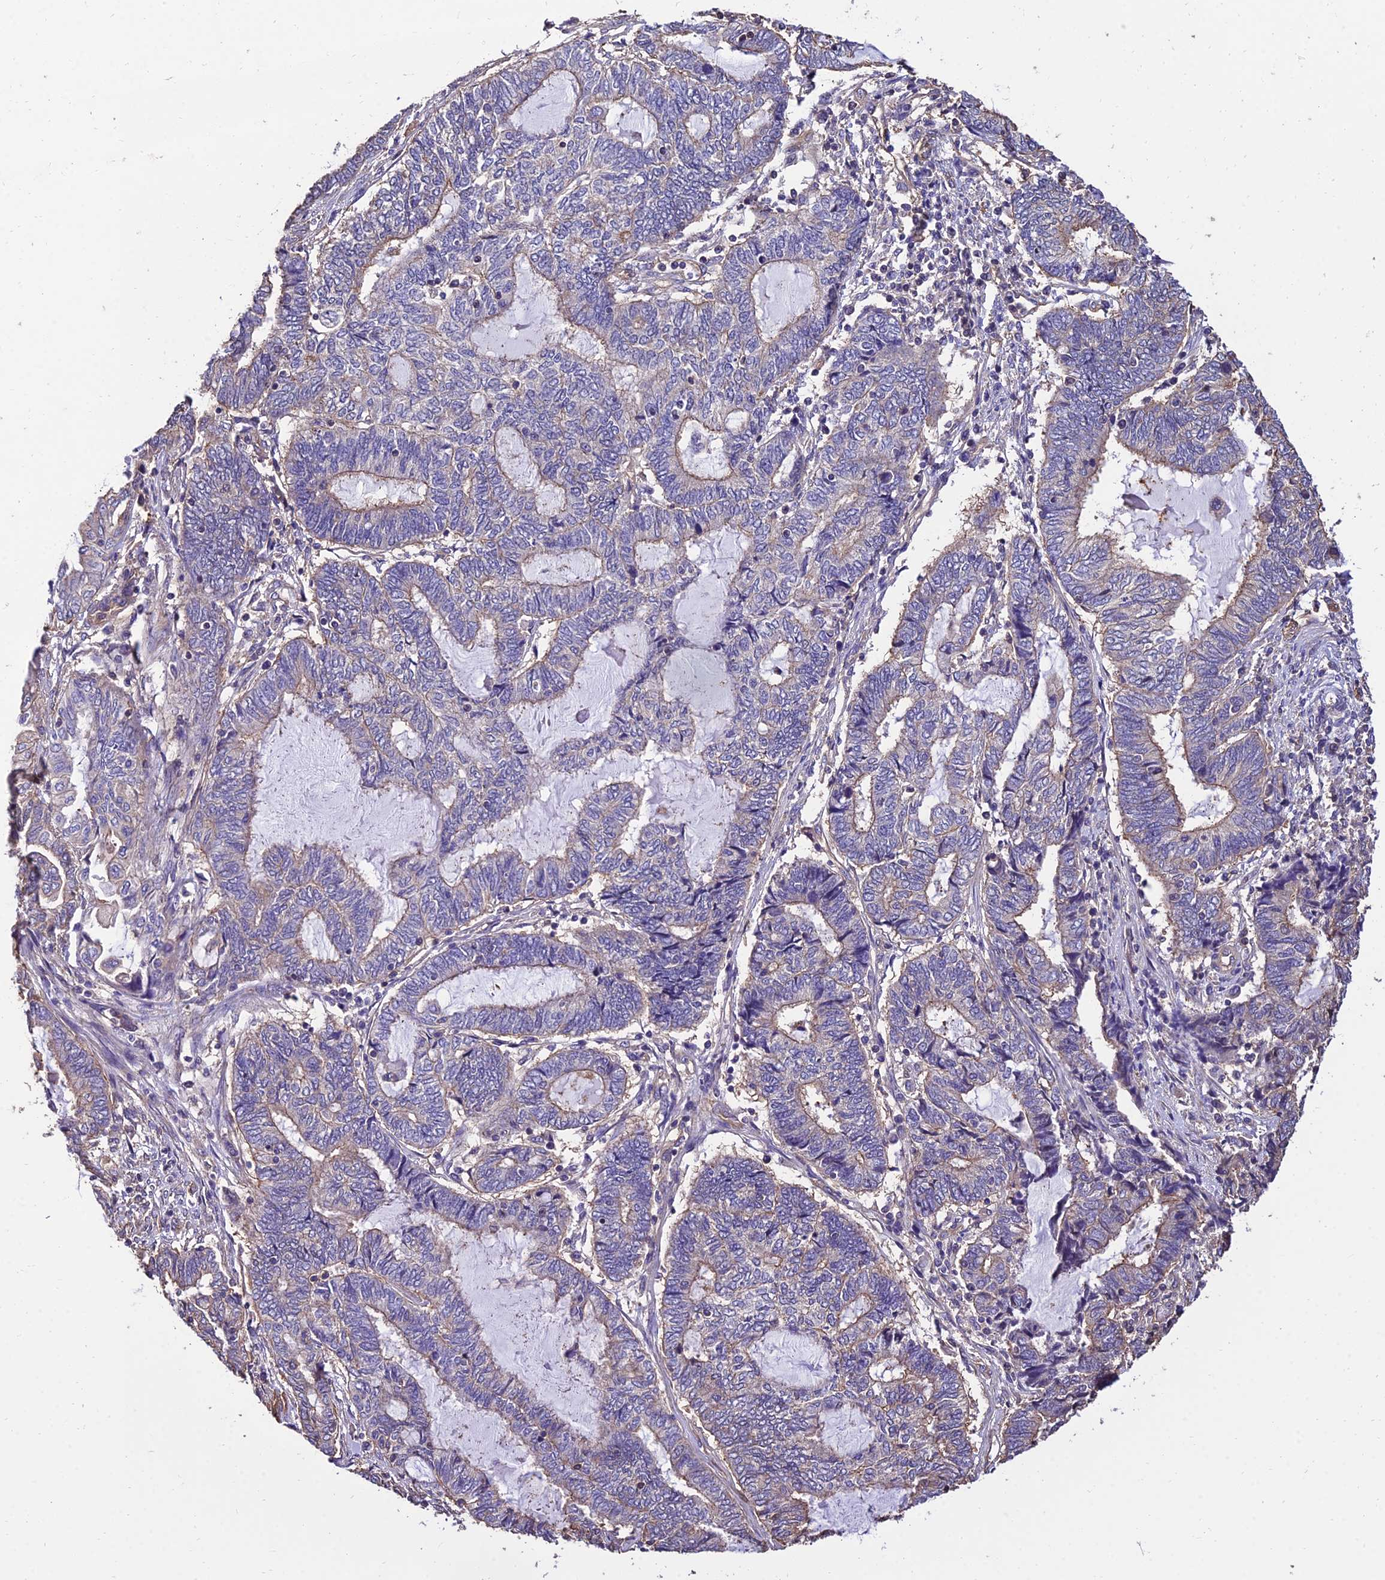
{"staining": {"intensity": "weak", "quantity": "<25%", "location": "cytoplasmic/membranous"}, "tissue": "endometrial cancer", "cell_type": "Tumor cells", "image_type": "cancer", "snomed": [{"axis": "morphology", "description": "Adenocarcinoma, NOS"}, {"axis": "topography", "description": "Uterus"}, {"axis": "topography", "description": "Endometrium"}], "caption": "DAB (3,3'-diaminobenzidine) immunohistochemical staining of endometrial adenocarcinoma exhibits no significant positivity in tumor cells.", "gene": "CALM2", "patient": {"sex": "female", "age": 70}}